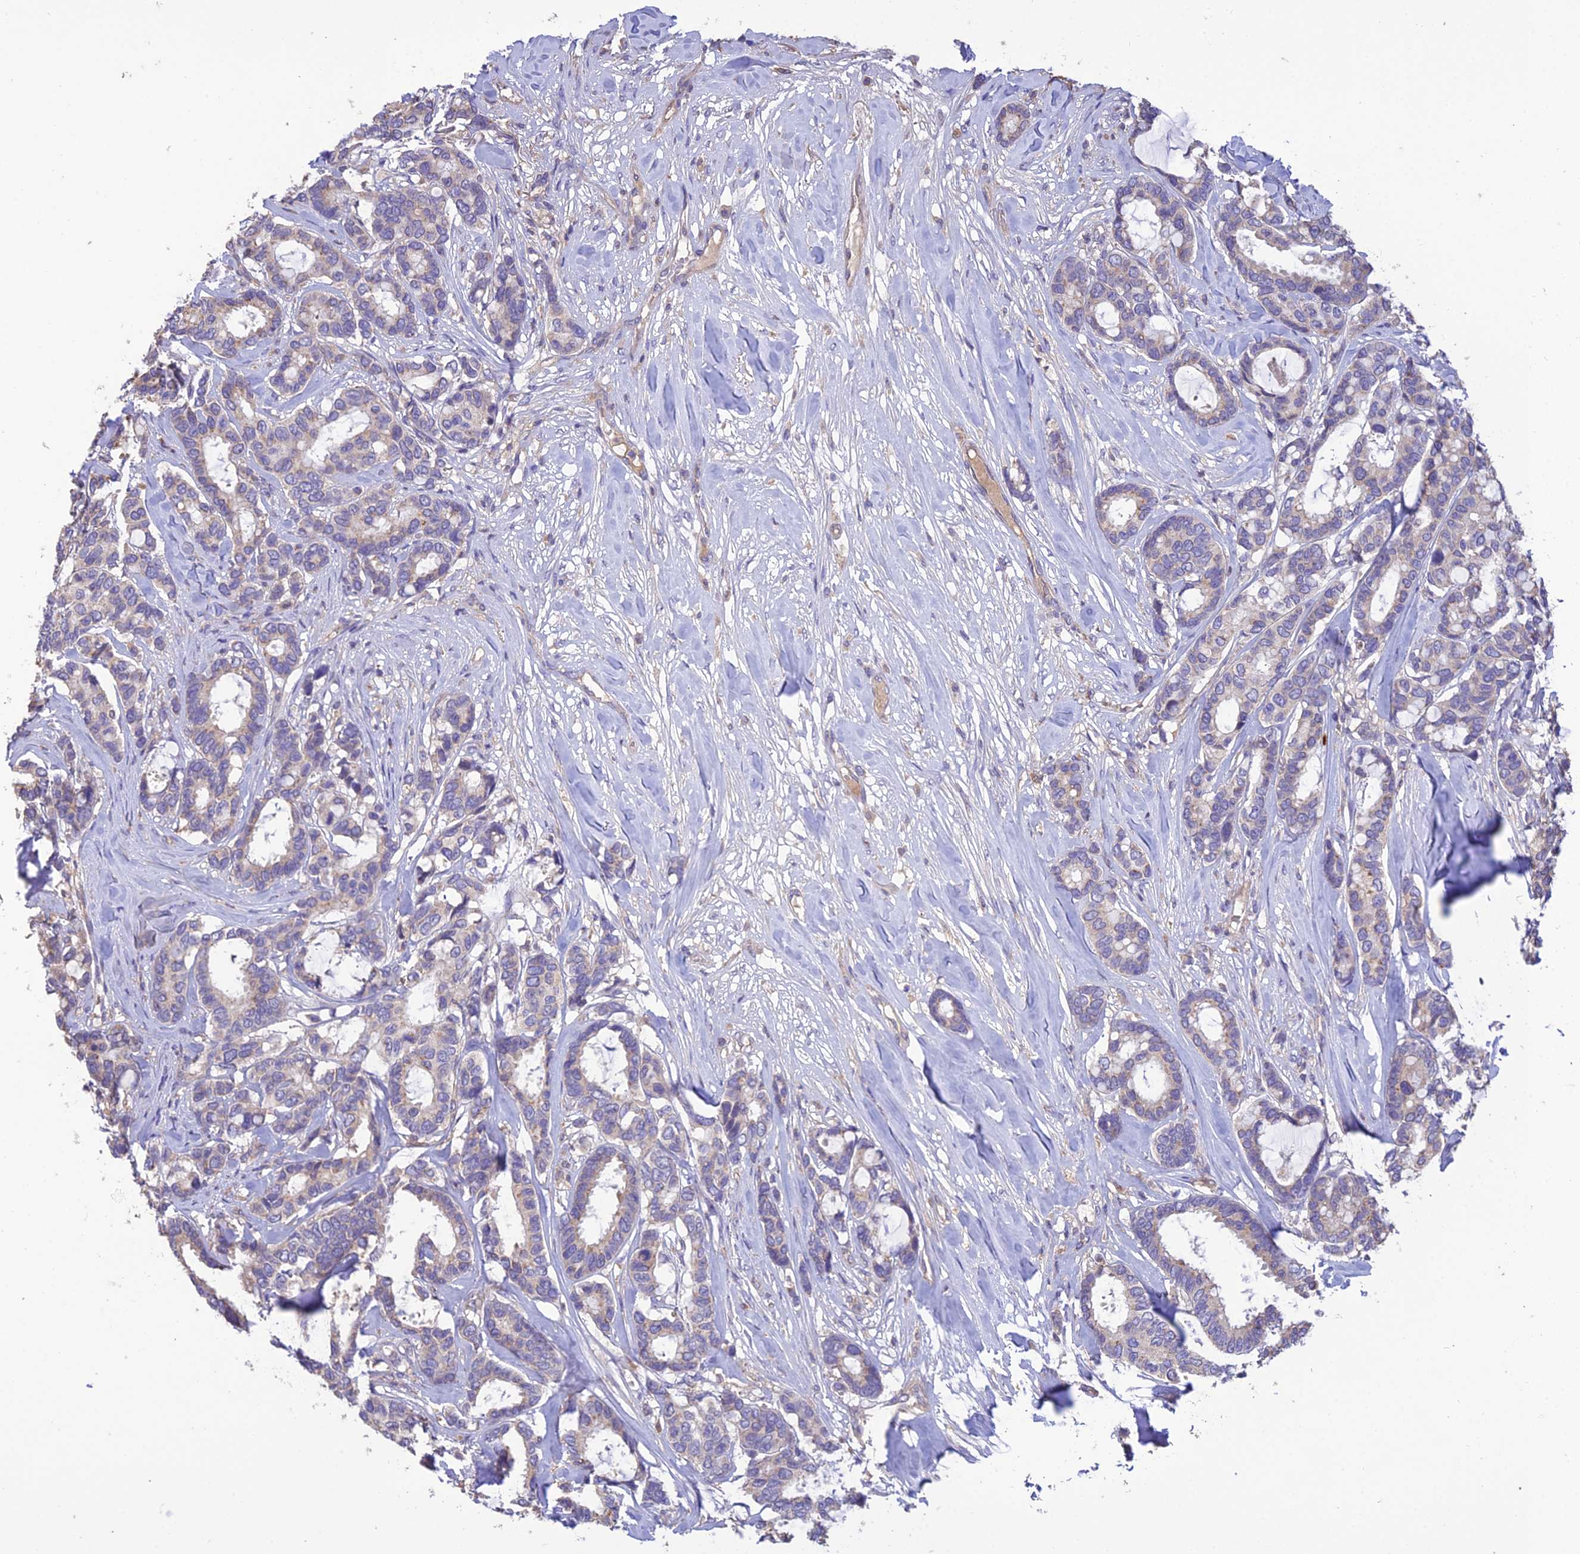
{"staining": {"intensity": "weak", "quantity": "25%-75%", "location": "cytoplasmic/membranous"}, "tissue": "breast cancer", "cell_type": "Tumor cells", "image_type": "cancer", "snomed": [{"axis": "morphology", "description": "Duct carcinoma"}, {"axis": "topography", "description": "Breast"}], "caption": "Immunohistochemistry image of neoplastic tissue: invasive ductal carcinoma (breast) stained using immunohistochemistry displays low levels of weak protein expression localized specifically in the cytoplasmic/membranous of tumor cells, appearing as a cytoplasmic/membranous brown color.", "gene": "MIOS", "patient": {"sex": "female", "age": 87}}